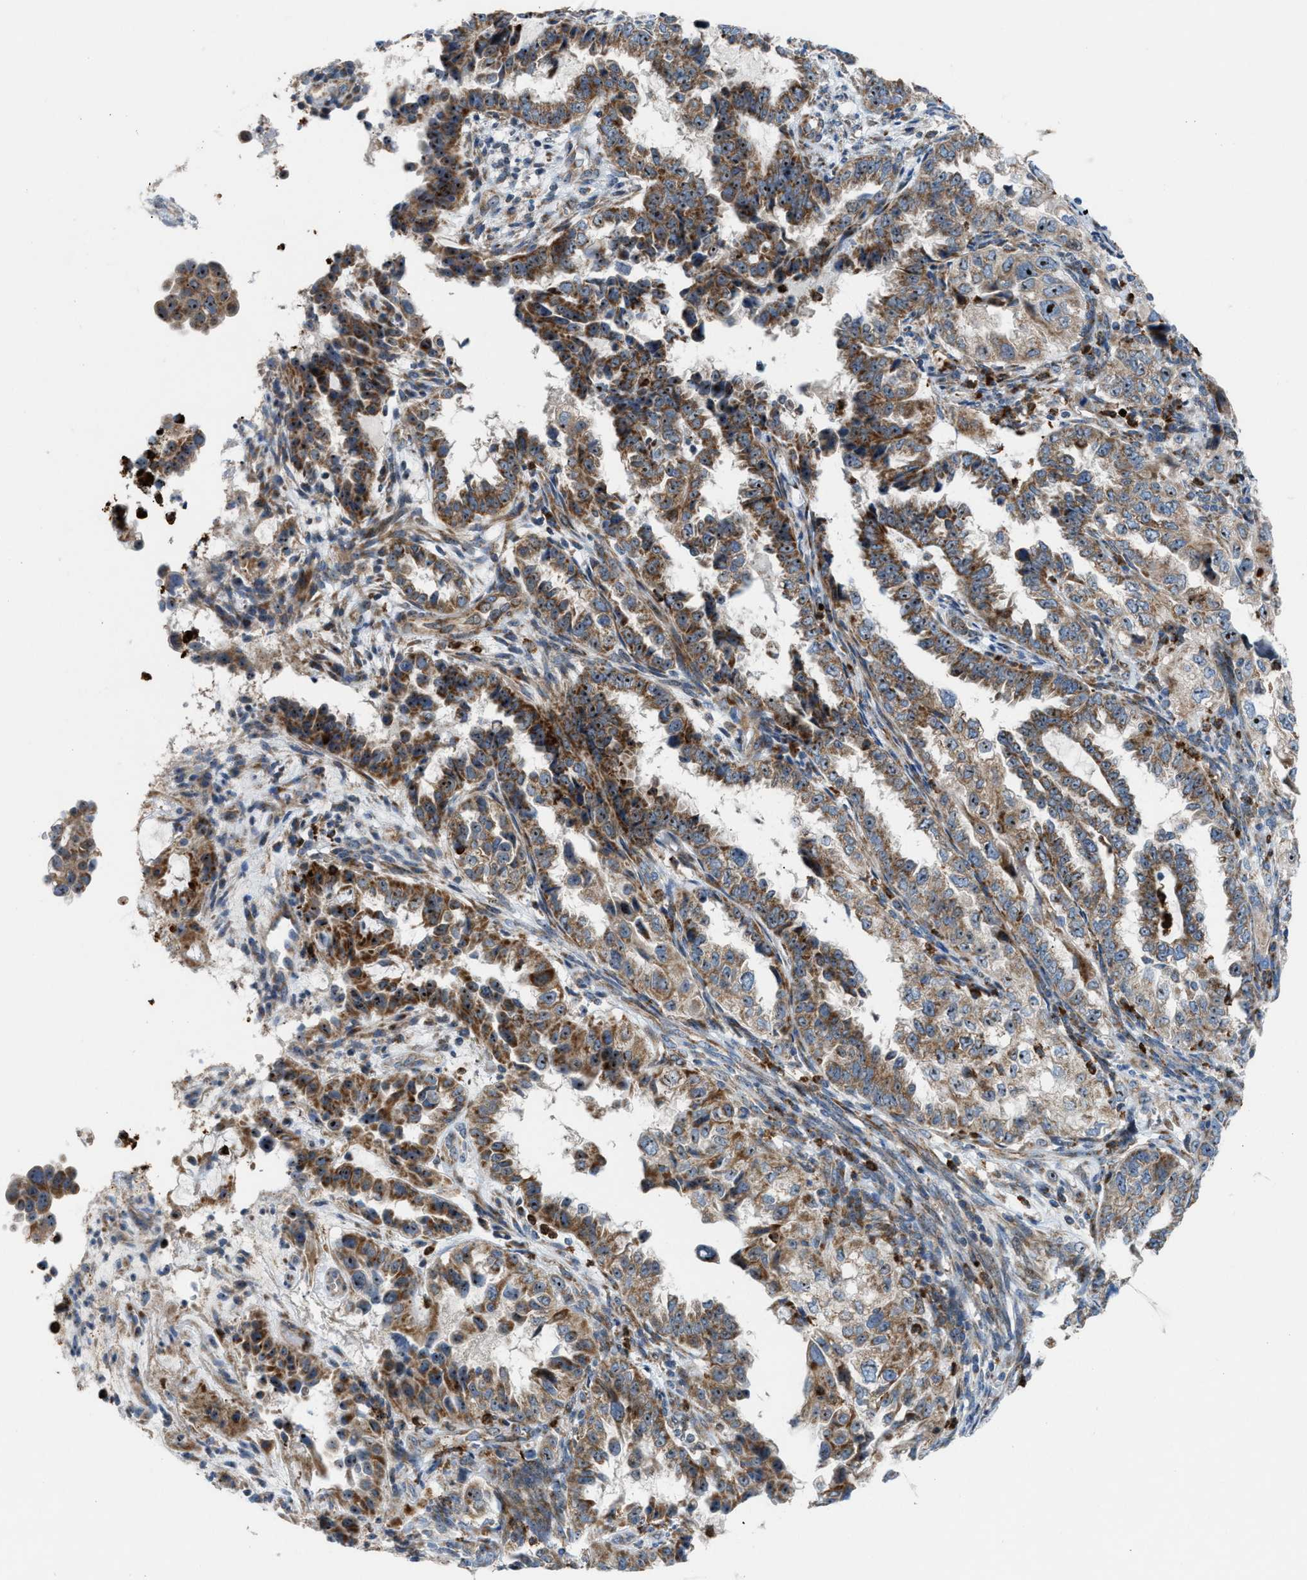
{"staining": {"intensity": "moderate", "quantity": ">75%", "location": "cytoplasmic/membranous,nuclear"}, "tissue": "endometrial cancer", "cell_type": "Tumor cells", "image_type": "cancer", "snomed": [{"axis": "morphology", "description": "Adenocarcinoma, NOS"}, {"axis": "topography", "description": "Endometrium"}], "caption": "Immunohistochemistry micrograph of endometrial adenocarcinoma stained for a protein (brown), which exhibits medium levels of moderate cytoplasmic/membranous and nuclear expression in approximately >75% of tumor cells.", "gene": "TPH1", "patient": {"sex": "female", "age": 85}}